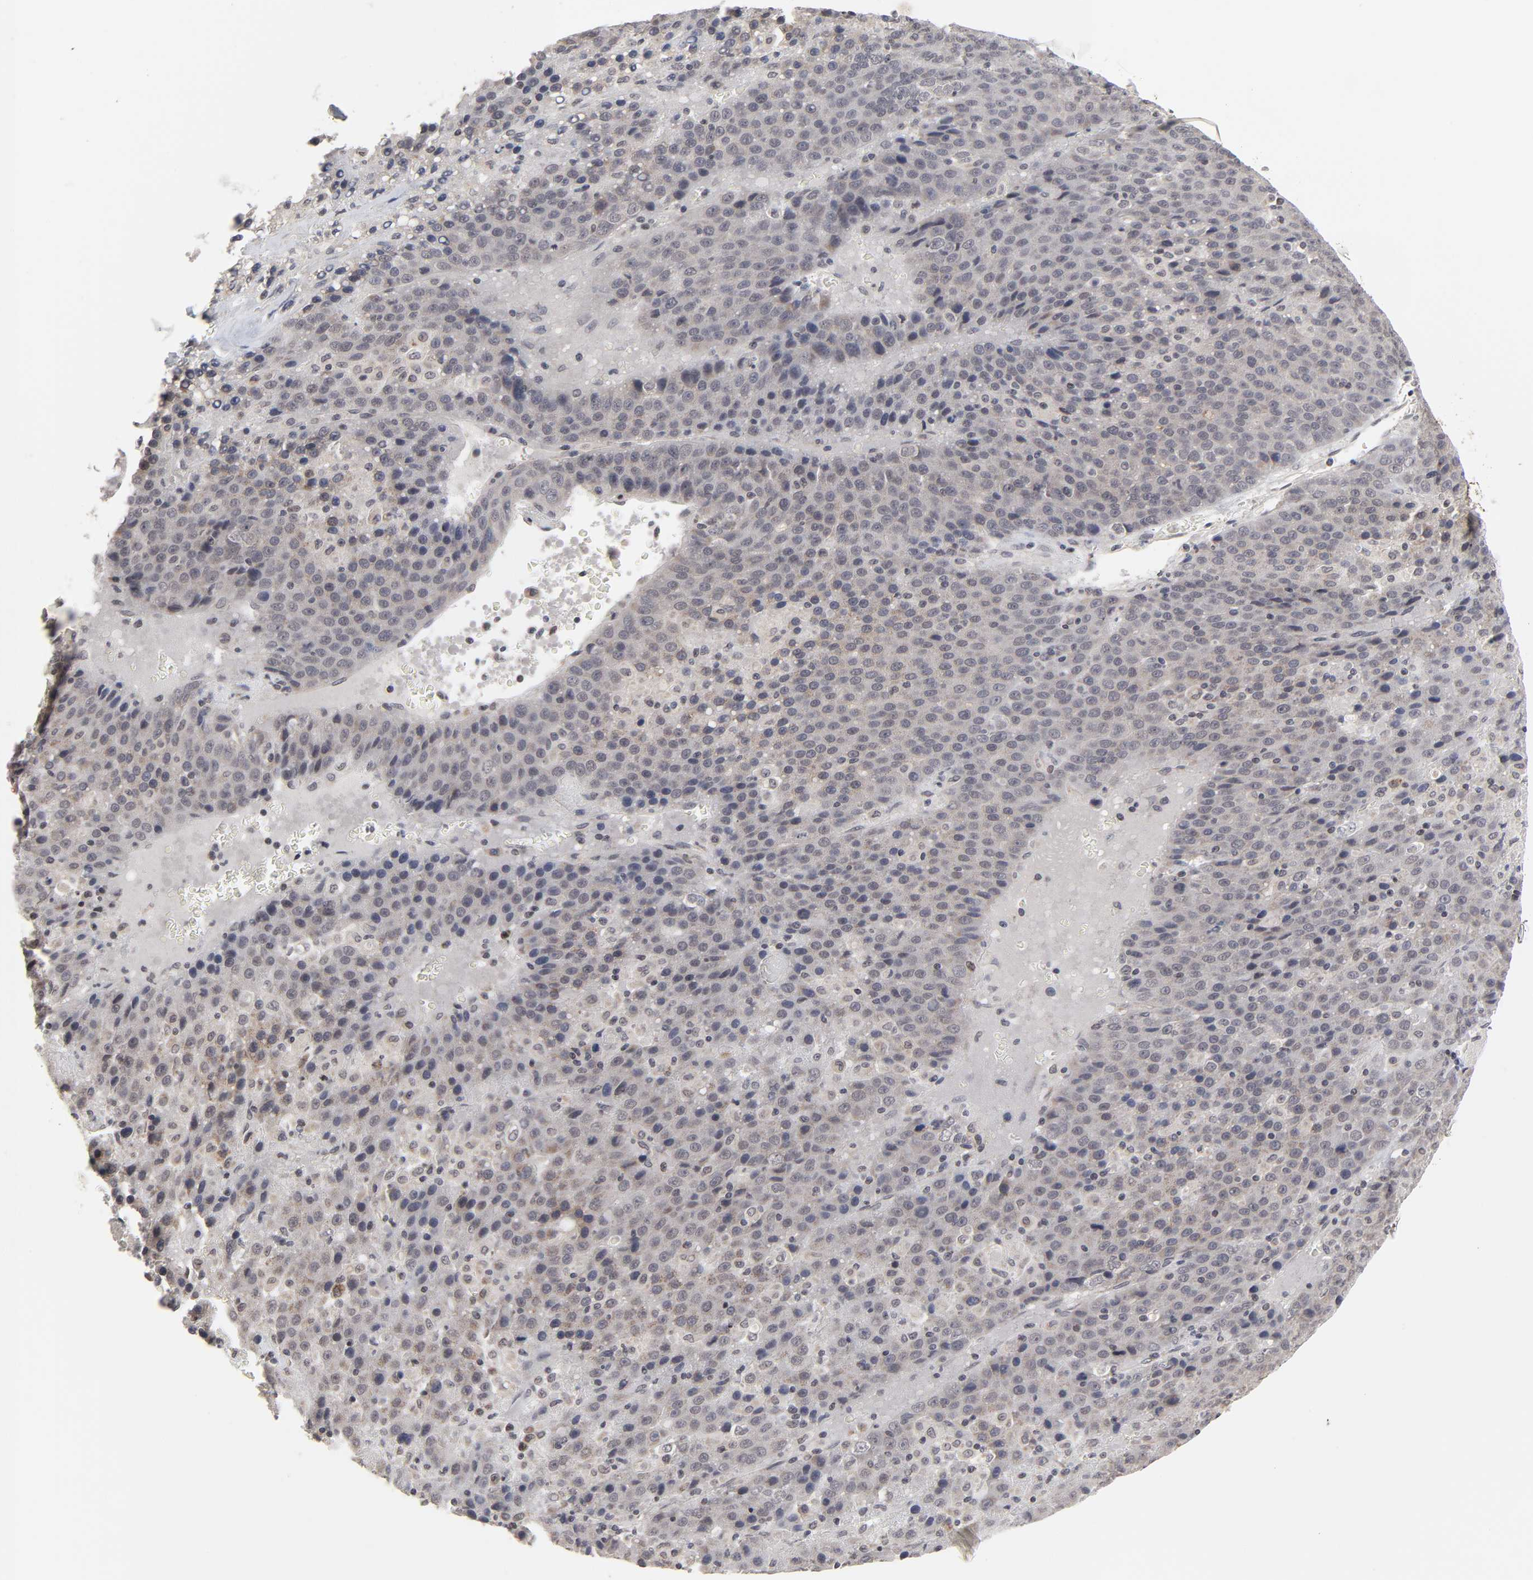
{"staining": {"intensity": "moderate", "quantity": "<25%", "location": "cytoplasmic/membranous"}, "tissue": "liver cancer", "cell_type": "Tumor cells", "image_type": "cancer", "snomed": [{"axis": "morphology", "description": "Carcinoma, Hepatocellular, NOS"}, {"axis": "topography", "description": "Liver"}], "caption": "A brown stain highlights moderate cytoplasmic/membranous staining of a protein in human liver cancer tumor cells. The protein of interest is stained brown, and the nuclei are stained in blue (DAB IHC with brightfield microscopy, high magnification).", "gene": "AUH", "patient": {"sex": "female", "age": 53}}